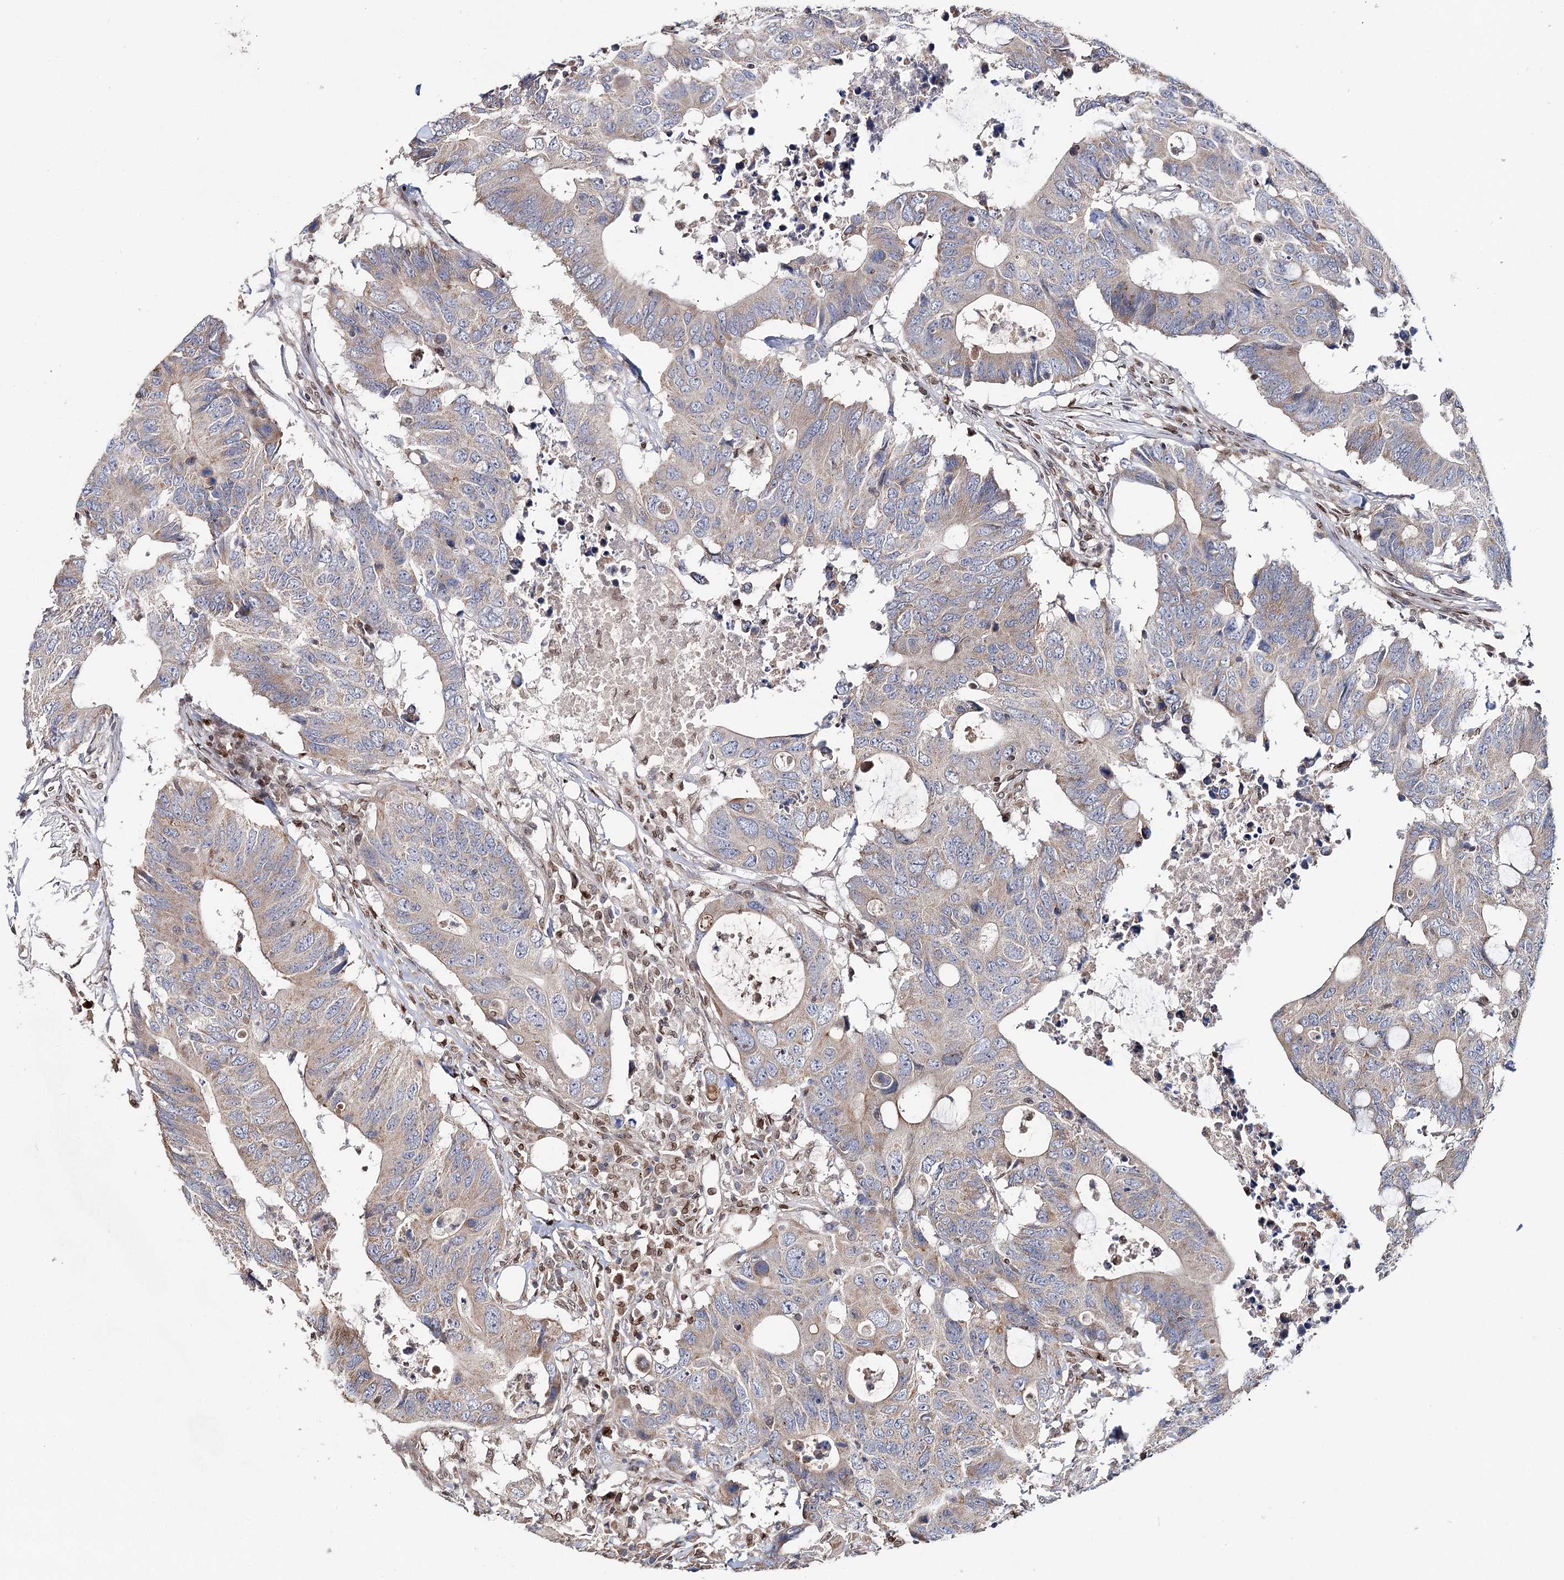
{"staining": {"intensity": "weak", "quantity": "25%-75%", "location": "cytoplasmic/membranous"}, "tissue": "colorectal cancer", "cell_type": "Tumor cells", "image_type": "cancer", "snomed": [{"axis": "morphology", "description": "Adenocarcinoma, NOS"}, {"axis": "topography", "description": "Colon"}], "caption": "Weak cytoplasmic/membranous positivity is identified in about 25%-75% of tumor cells in colorectal adenocarcinoma. The protein is stained brown, and the nuclei are stained in blue (DAB IHC with brightfield microscopy, high magnification).", "gene": "CFAP46", "patient": {"sex": "male", "age": 71}}